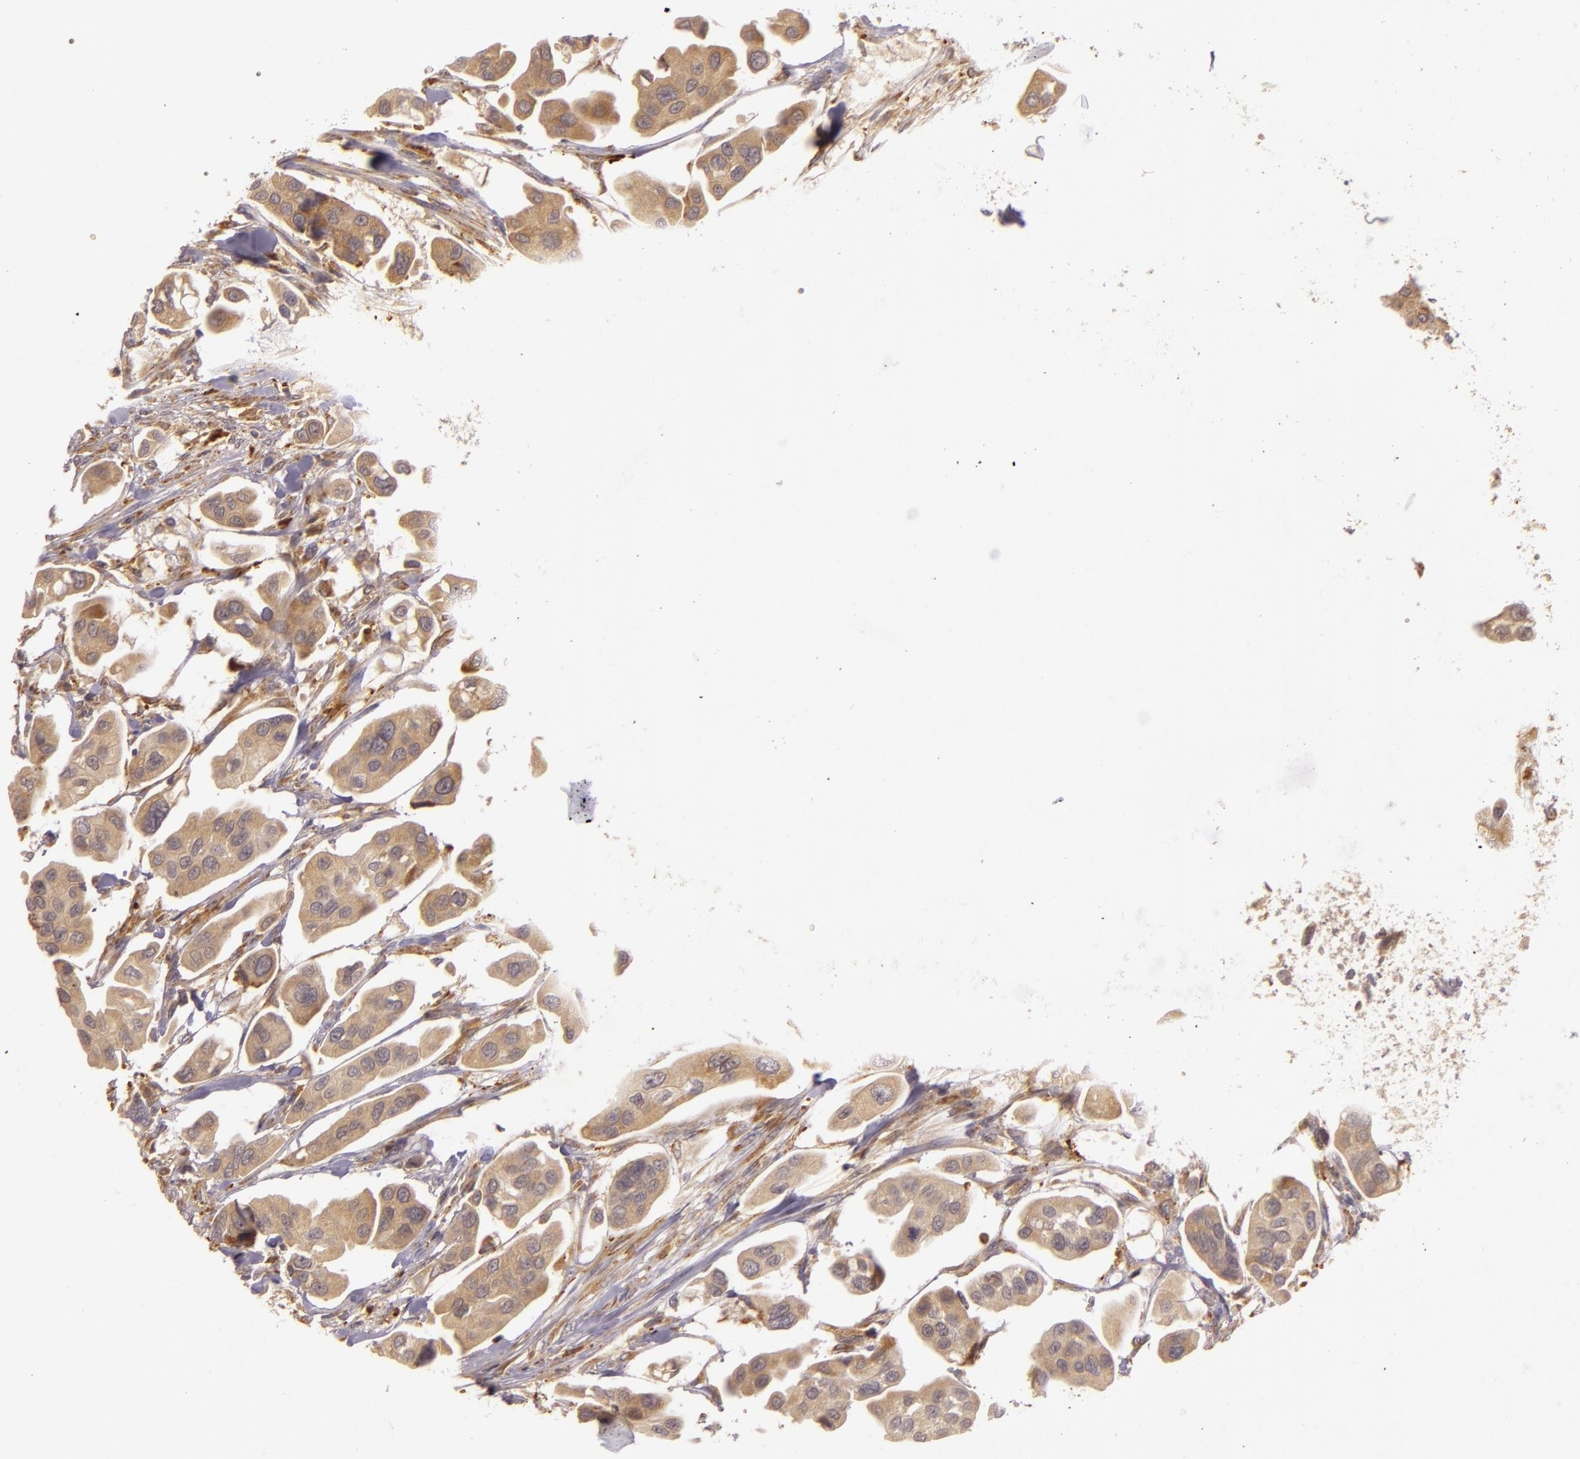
{"staining": {"intensity": "weak", "quantity": ">75%", "location": "cytoplasmic/membranous"}, "tissue": "urothelial cancer", "cell_type": "Tumor cells", "image_type": "cancer", "snomed": [{"axis": "morphology", "description": "Adenocarcinoma, NOS"}, {"axis": "topography", "description": "Urinary bladder"}], "caption": "A photomicrograph showing weak cytoplasmic/membranous positivity in about >75% of tumor cells in urothelial cancer, as visualized by brown immunohistochemical staining.", "gene": "PPP1R3F", "patient": {"sex": "male", "age": 61}}